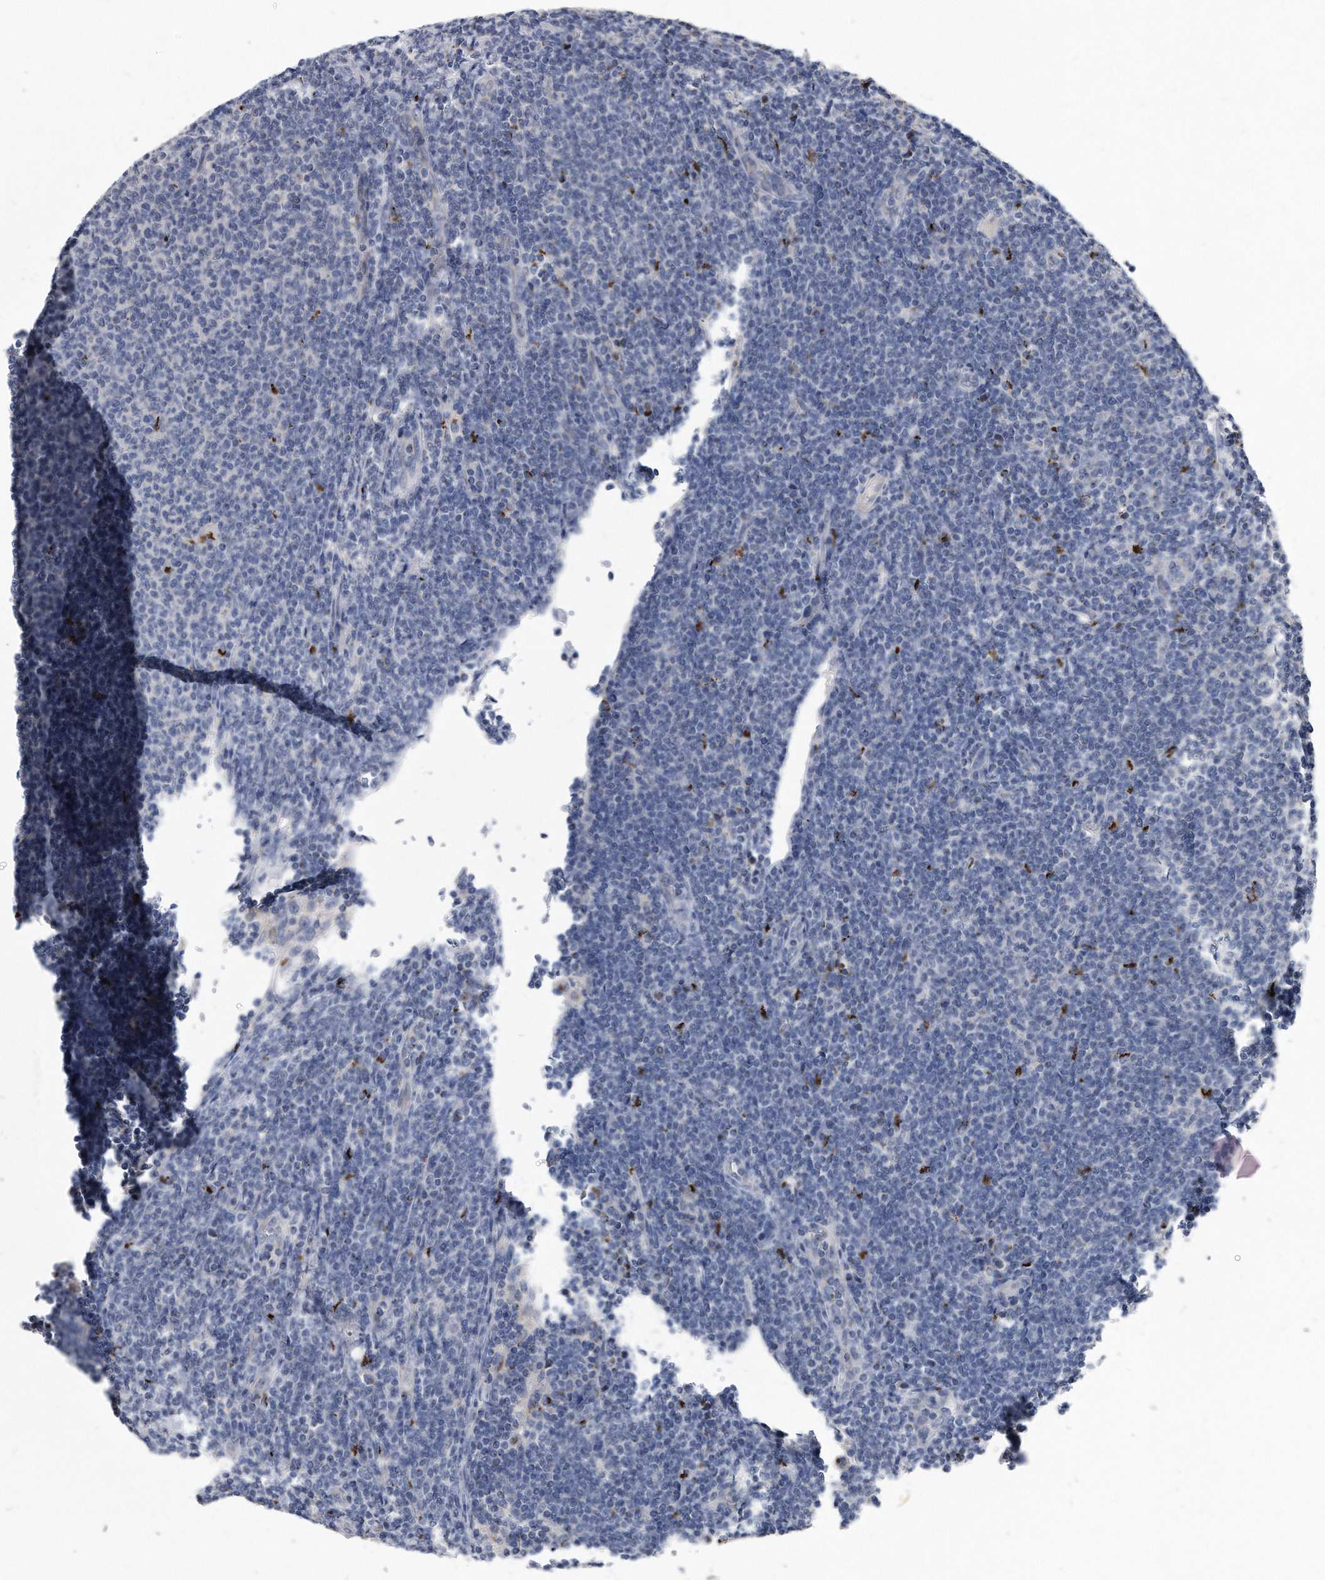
{"staining": {"intensity": "negative", "quantity": "none", "location": "none"}, "tissue": "lymphoma", "cell_type": "Tumor cells", "image_type": "cancer", "snomed": [{"axis": "morphology", "description": "Malignant lymphoma, non-Hodgkin's type, Low grade"}, {"axis": "topography", "description": "Lymph node"}], "caption": "Immunohistochemistry (IHC) of malignant lymphoma, non-Hodgkin's type (low-grade) shows no positivity in tumor cells. (DAB (3,3'-diaminobenzidine) immunohistochemistry visualized using brightfield microscopy, high magnification).", "gene": "MGAT4A", "patient": {"sex": "male", "age": 66}}